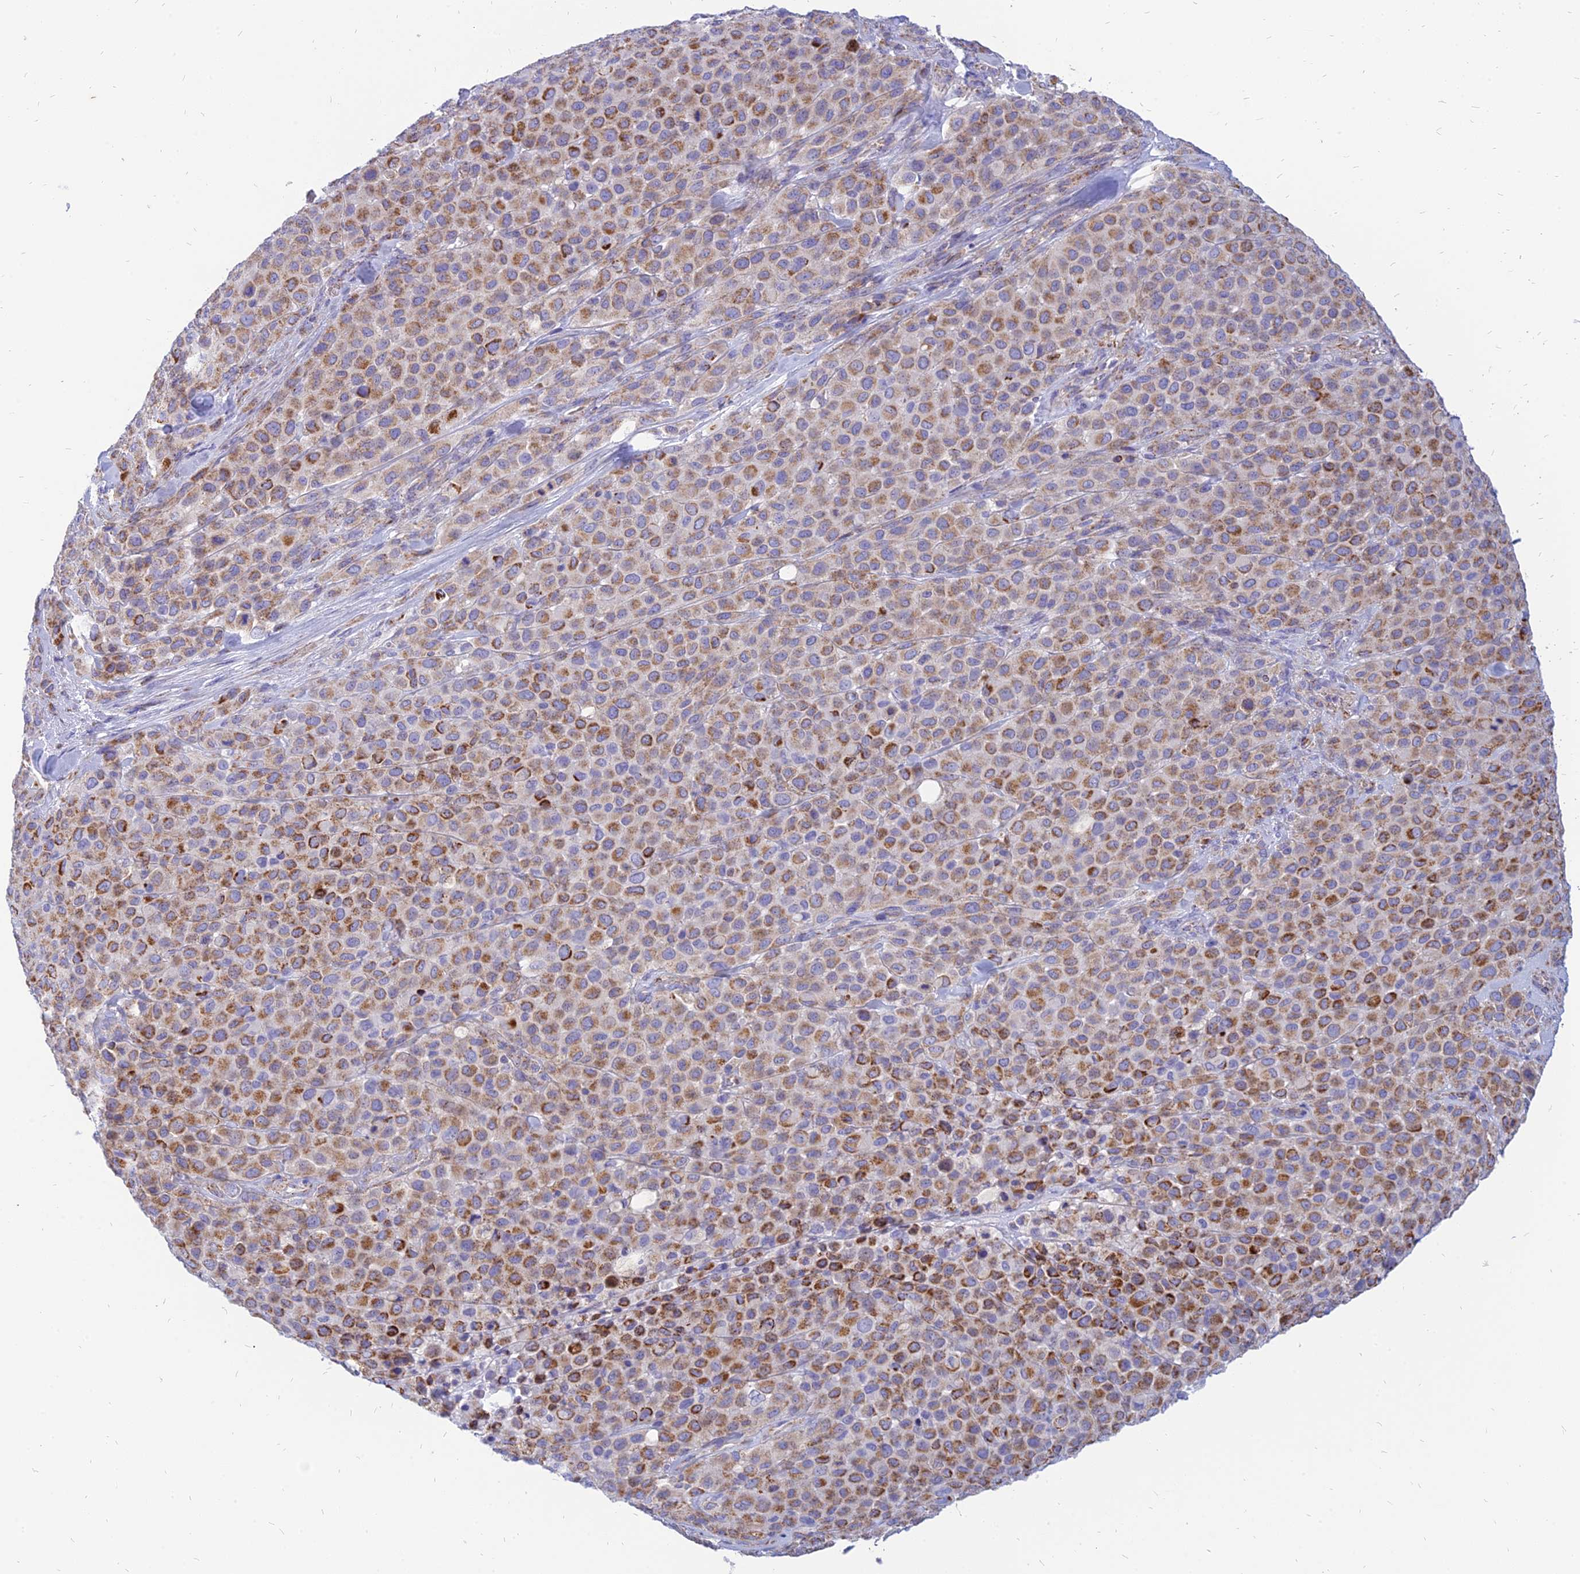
{"staining": {"intensity": "moderate", "quantity": ">75%", "location": "cytoplasmic/membranous"}, "tissue": "melanoma", "cell_type": "Tumor cells", "image_type": "cancer", "snomed": [{"axis": "morphology", "description": "Malignant melanoma, Metastatic site"}, {"axis": "topography", "description": "Skin"}], "caption": "Immunohistochemical staining of melanoma reveals moderate cytoplasmic/membranous protein expression in about >75% of tumor cells.", "gene": "PACC1", "patient": {"sex": "female", "age": 81}}